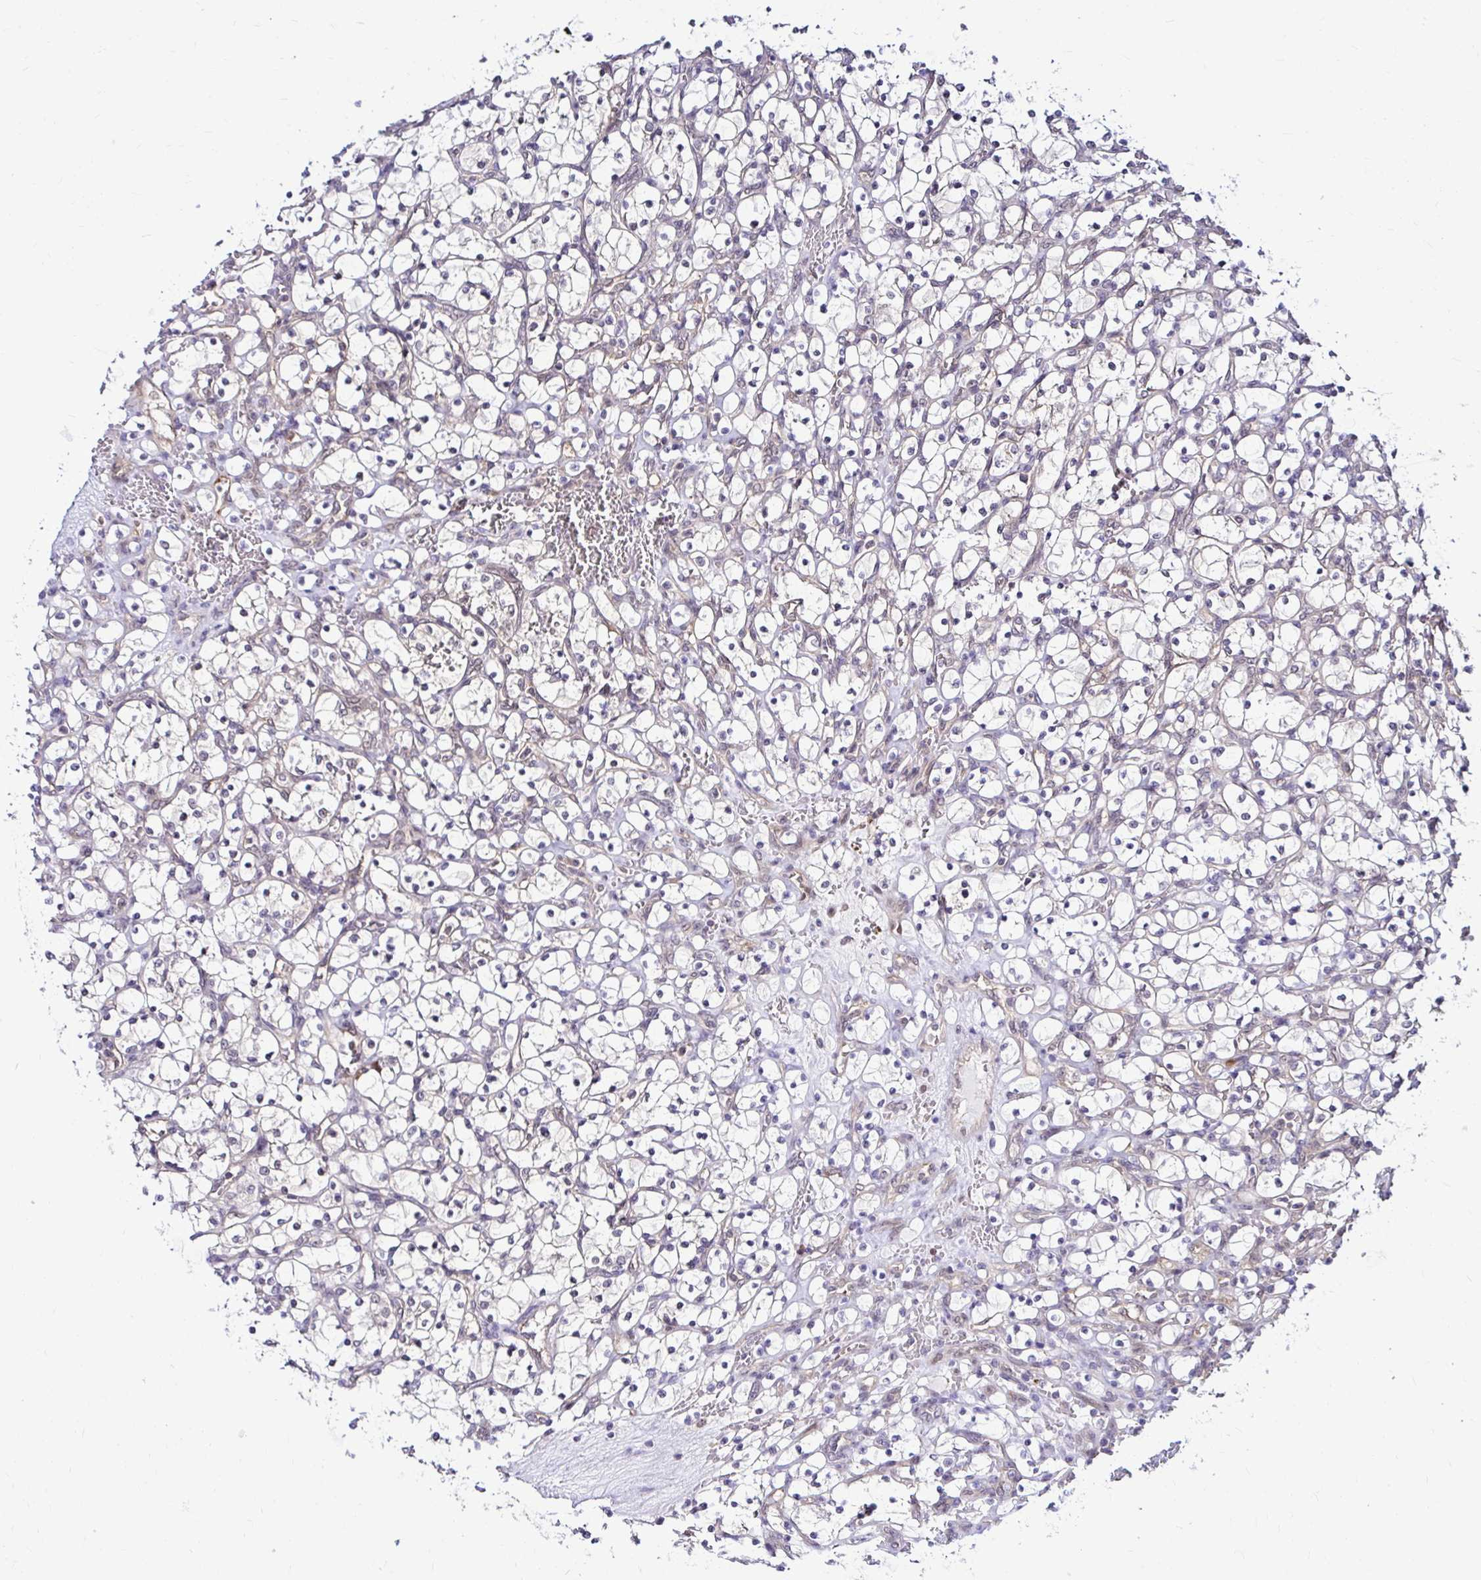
{"staining": {"intensity": "negative", "quantity": "none", "location": "none"}, "tissue": "renal cancer", "cell_type": "Tumor cells", "image_type": "cancer", "snomed": [{"axis": "morphology", "description": "Adenocarcinoma, NOS"}, {"axis": "topography", "description": "Kidney"}], "caption": "Tumor cells are negative for protein expression in human renal cancer (adenocarcinoma). (Stains: DAB (3,3'-diaminobenzidine) IHC with hematoxylin counter stain, Microscopy: brightfield microscopy at high magnification).", "gene": "PSMD3", "patient": {"sex": "female", "age": 69}}